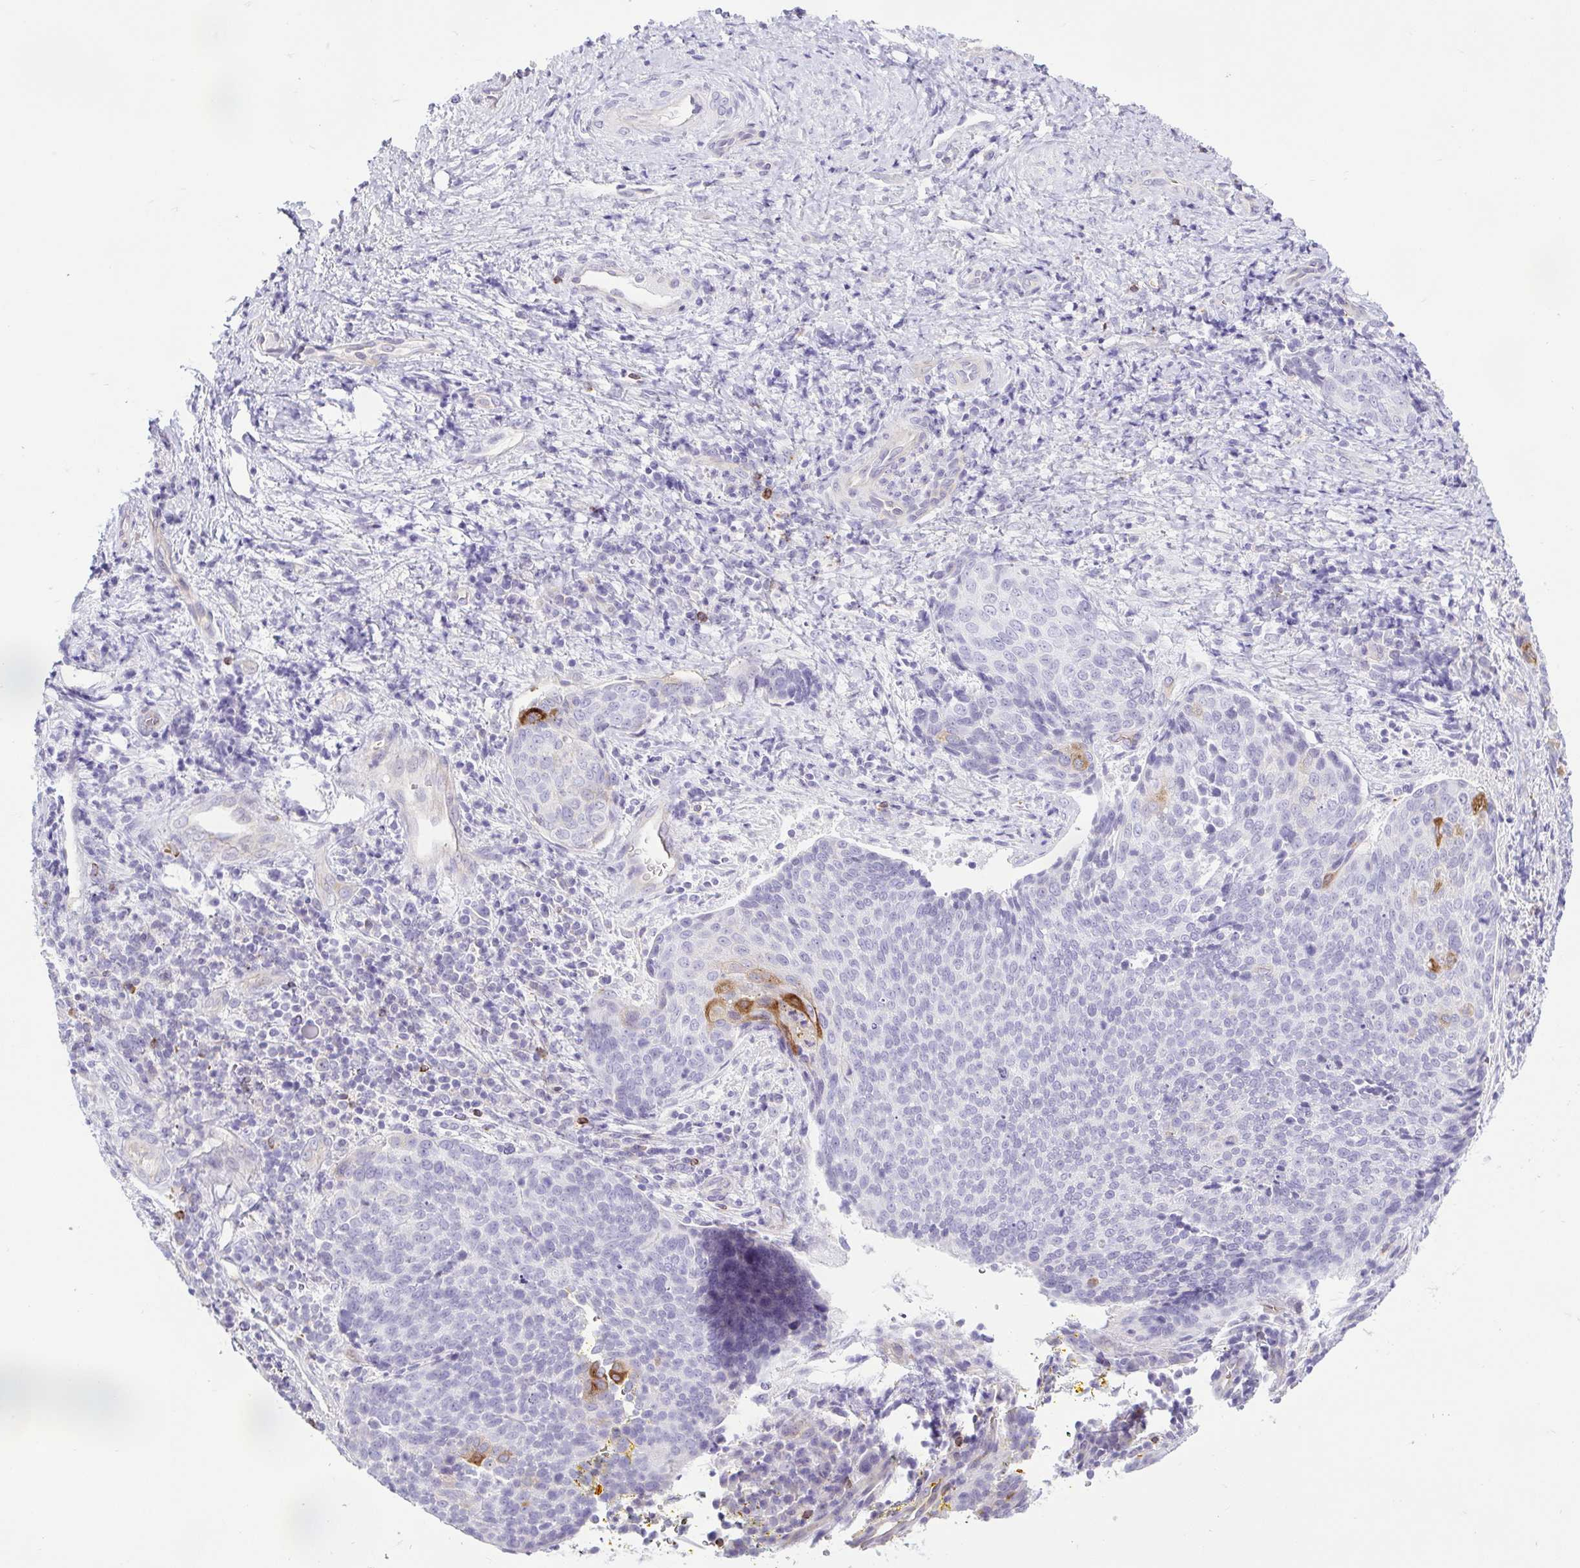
{"staining": {"intensity": "moderate", "quantity": "<25%", "location": "cytoplasmic/membranous"}, "tissue": "cervical cancer", "cell_type": "Tumor cells", "image_type": "cancer", "snomed": [{"axis": "morphology", "description": "Squamous cell carcinoma, NOS"}, {"axis": "topography", "description": "Cervix"}], "caption": "This is a histology image of IHC staining of cervical cancer, which shows moderate positivity in the cytoplasmic/membranous of tumor cells.", "gene": "BCAS1", "patient": {"sex": "female", "age": 34}}